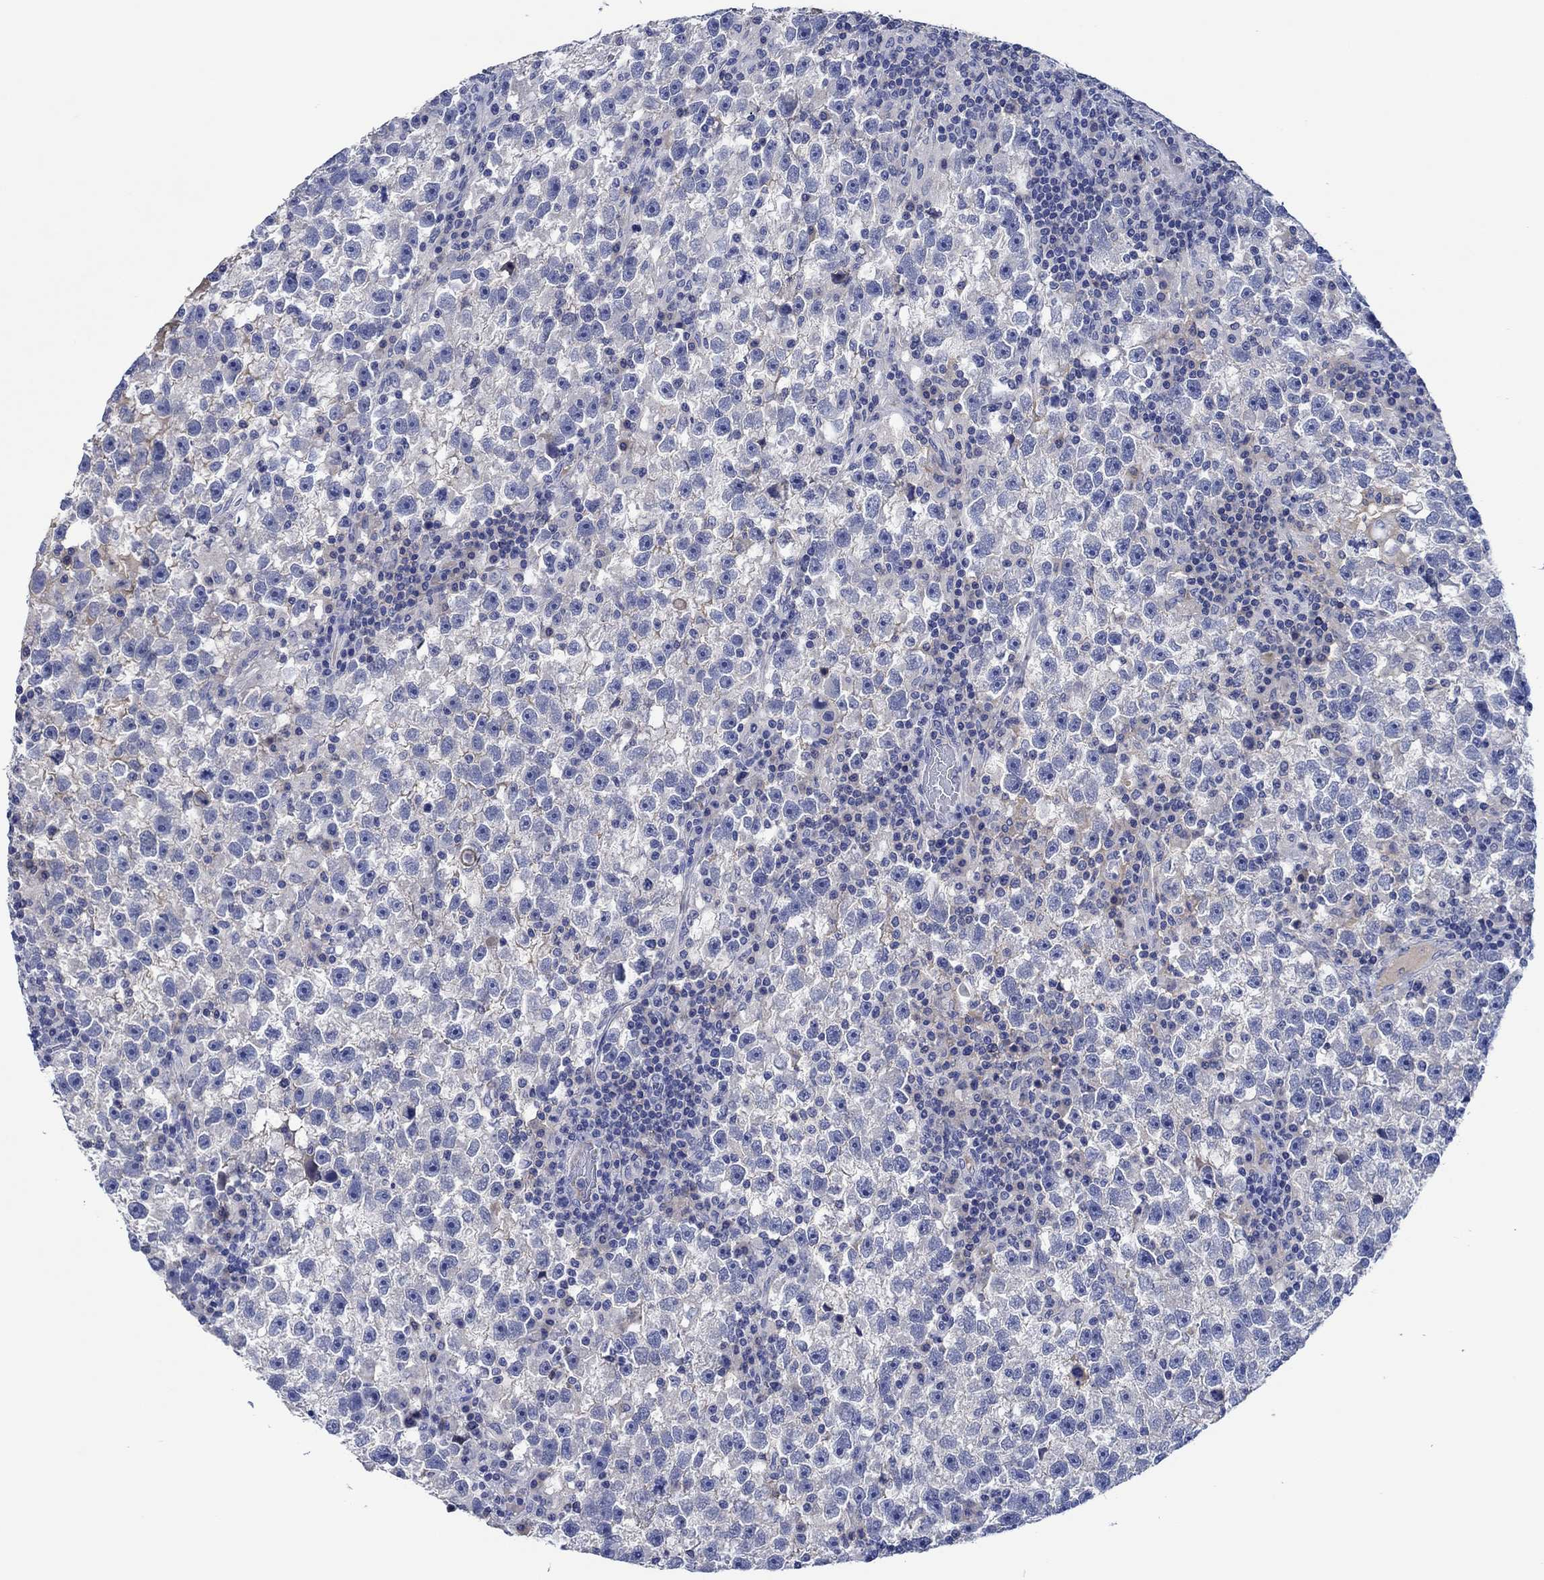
{"staining": {"intensity": "weak", "quantity": "25%-75%", "location": "cytoplasmic/membranous"}, "tissue": "testis cancer", "cell_type": "Tumor cells", "image_type": "cancer", "snomed": [{"axis": "morphology", "description": "Seminoma, NOS"}, {"axis": "topography", "description": "Testis"}], "caption": "A histopathology image of testis cancer (seminoma) stained for a protein exhibits weak cytoplasmic/membranous brown staining in tumor cells.", "gene": "CPNE6", "patient": {"sex": "male", "age": 47}}